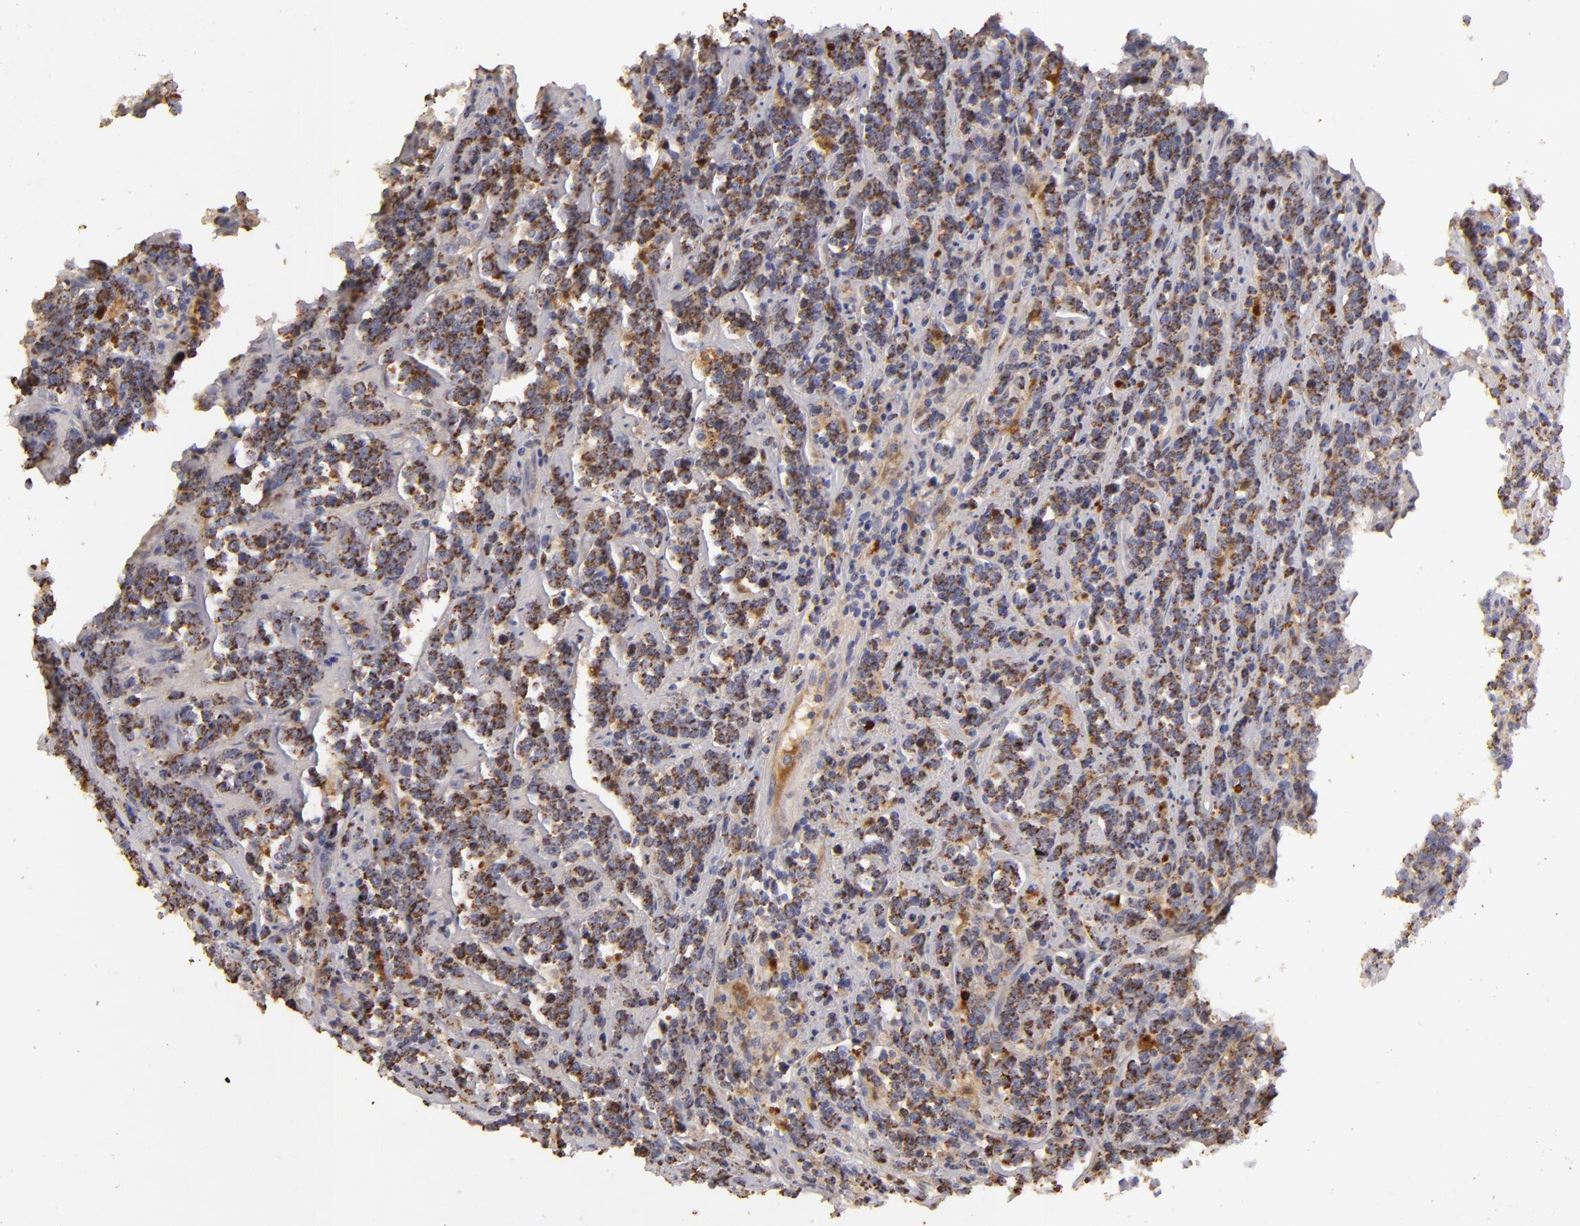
{"staining": {"intensity": "strong", "quantity": ">75%", "location": "cytoplasmic/membranous"}, "tissue": "lymphoma", "cell_type": "Tumor cells", "image_type": "cancer", "snomed": [{"axis": "morphology", "description": "Malignant lymphoma, non-Hodgkin's type, High grade"}, {"axis": "topography", "description": "Small intestine"}, {"axis": "topography", "description": "Colon"}], "caption": "There is high levels of strong cytoplasmic/membranous expression in tumor cells of high-grade malignant lymphoma, non-Hodgkin's type, as demonstrated by immunohistochemical staining (brown color).", "gene": "CFB", "patient": {"sex": "male", "age": 8}}